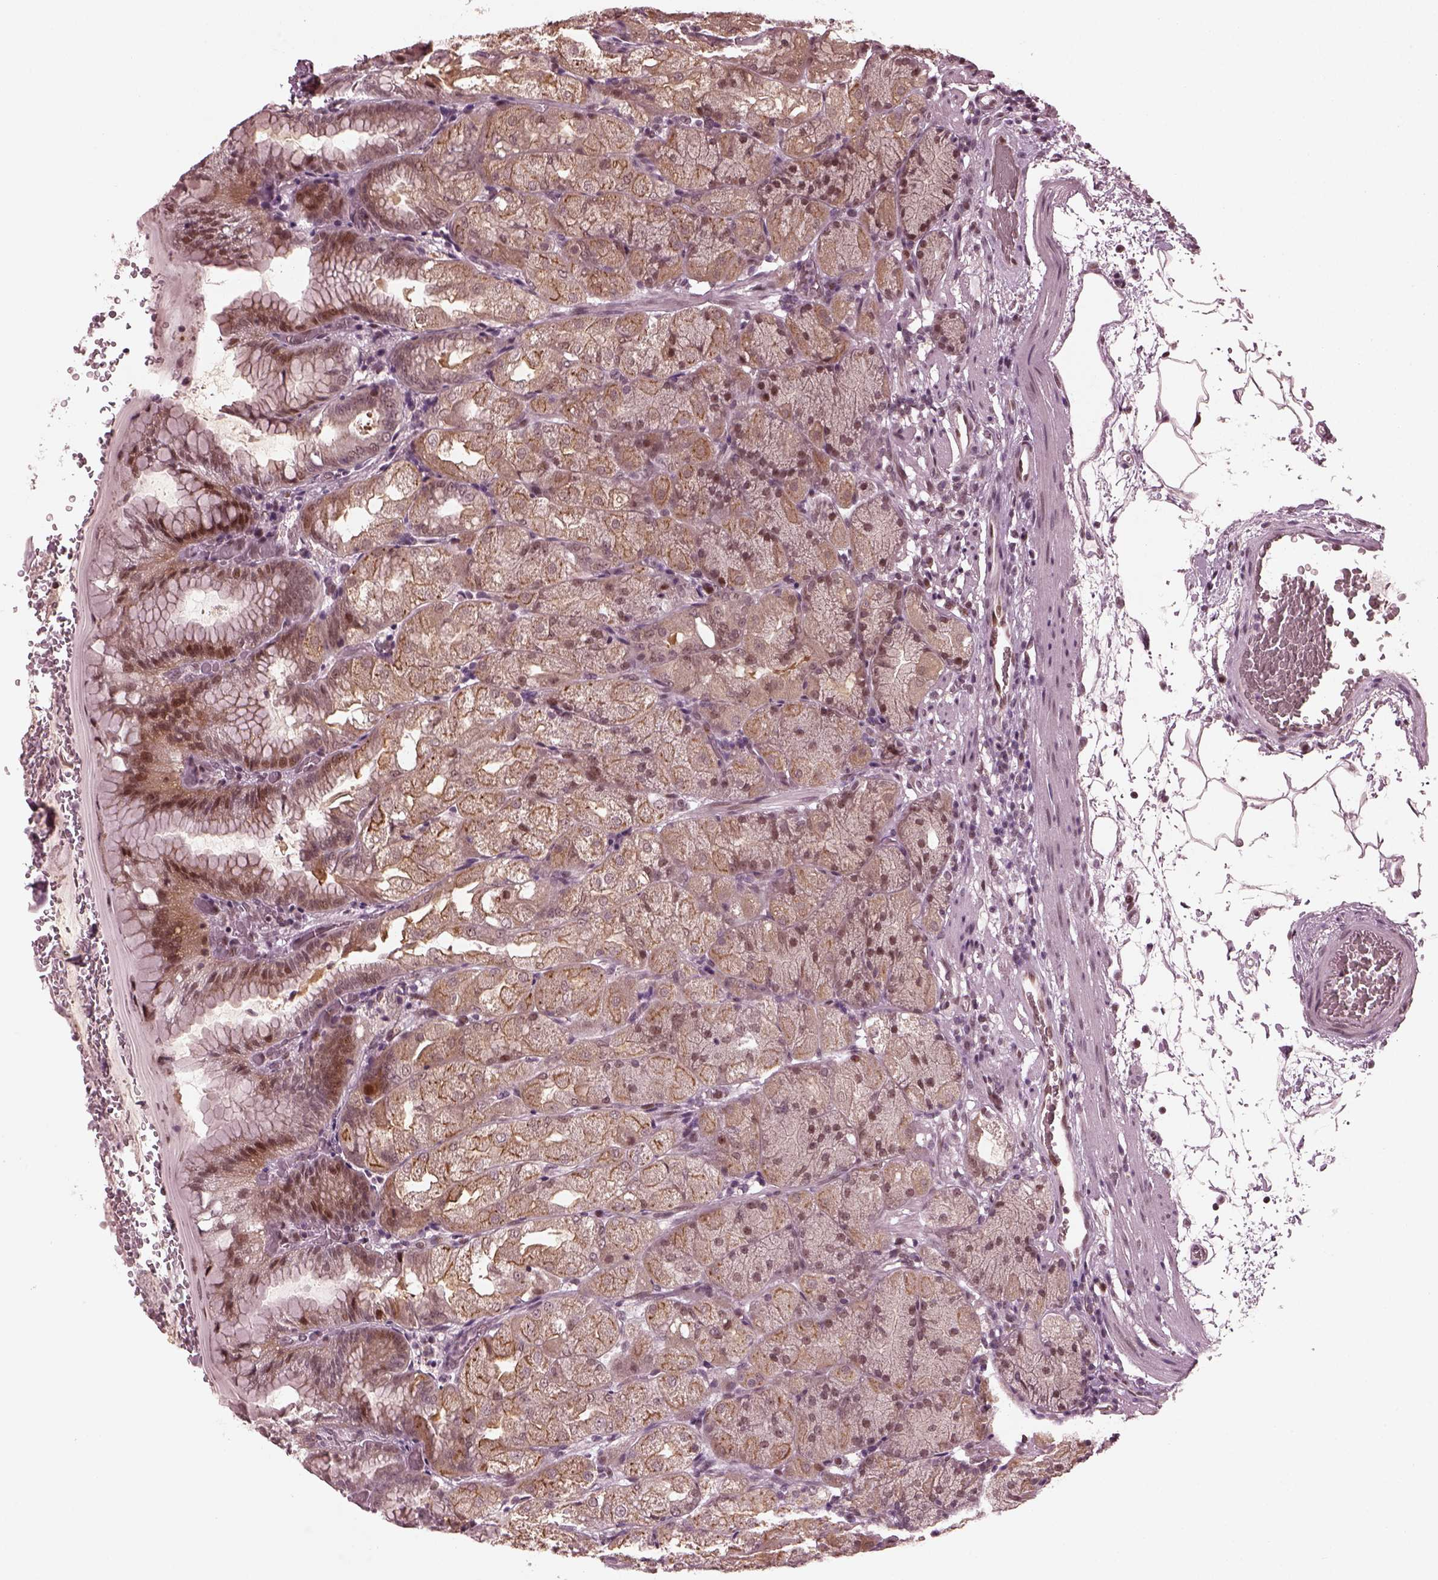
{"staining": {"intensity": "moderate", "quantity": "<25%", "location": "cytoplasmic/membranous,nuclear"}, "tissue": "stomach", "cell_type": "Glandular cells", "image_type": "normal", "snomed": [{"axis": "morphology", "description": "Normal tissue, NOS"}, {"axis": "topography", "description": "Stomach, upper"}, {"axis": "topography", "description": "Stomach"}, {"axis": "topography", "description": "Stomach, lower"}], "caption": "An IHC image of unremarkable tissue is shown. Protein staining in brown shows moderate cytoplasmic/membranous,nuclear positivity in stomach within glandular cells.", "gene": "TRIB3", "patient": {"sex": "male", "age": 62}}